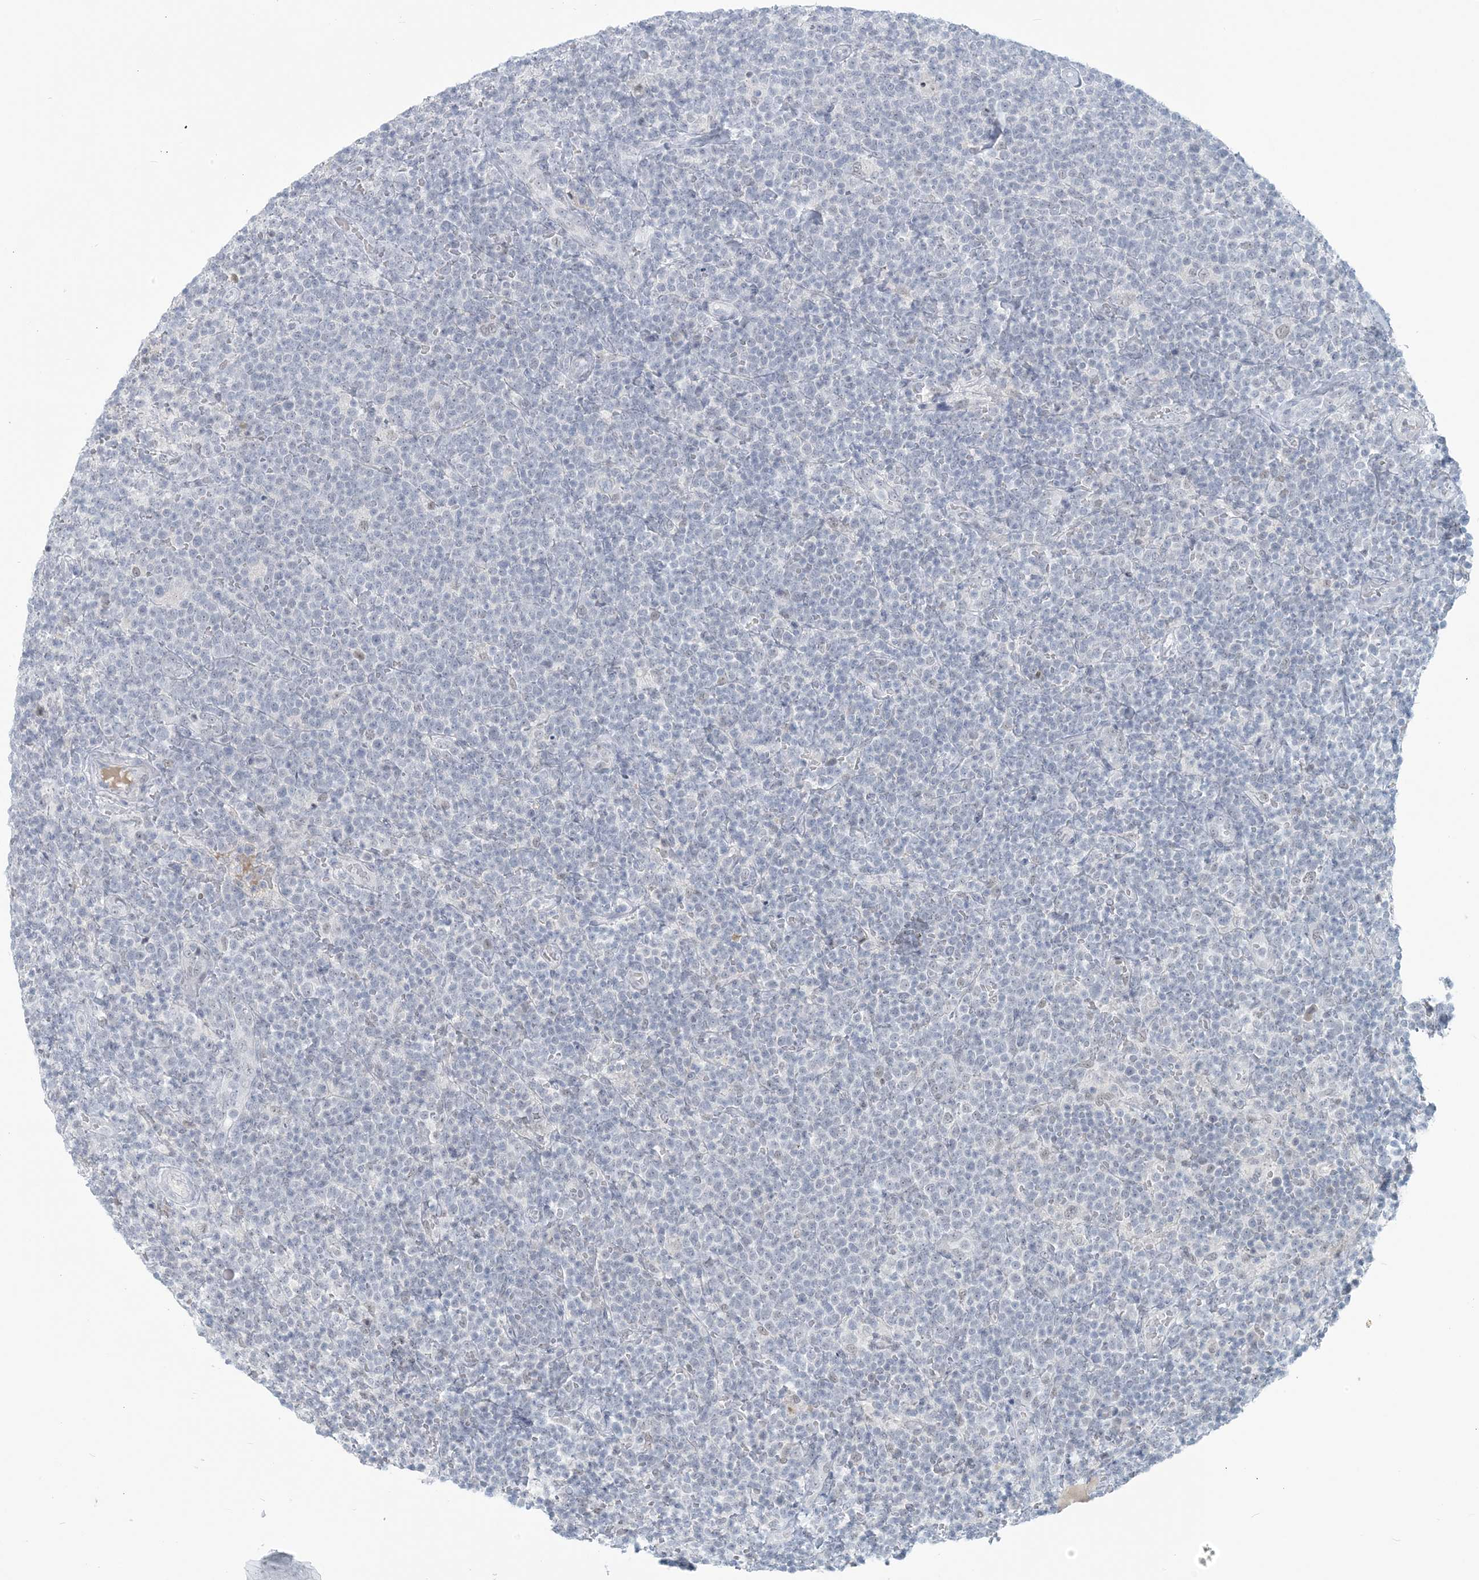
{"staining": {"intensity": "negative", "quantity": "none", "location": "none"}, "tissue": "lymphoma", "cell_type": "Tumor cells", "image_type": "cancer", "snomed": [{"axis": "morphology", "description": "Malignant lymphoma, non-Hodgkin's type, High grade"}, {"axis": "topography", "description": "Lymph node"}], "caption": "Immunohistochemistry (IHC) of human high-grade malignant lymphoma, non-Hodgkin's type reveals no staining in tumor cells. (Stains: DAB (3,3'-diaminobenzidine) IHC with hematoxylin counter stain, Microscopy: brightfield microscopy at high magnification).", "gene": "SCML1", "patient": {"sex": "male", "age": 61}}